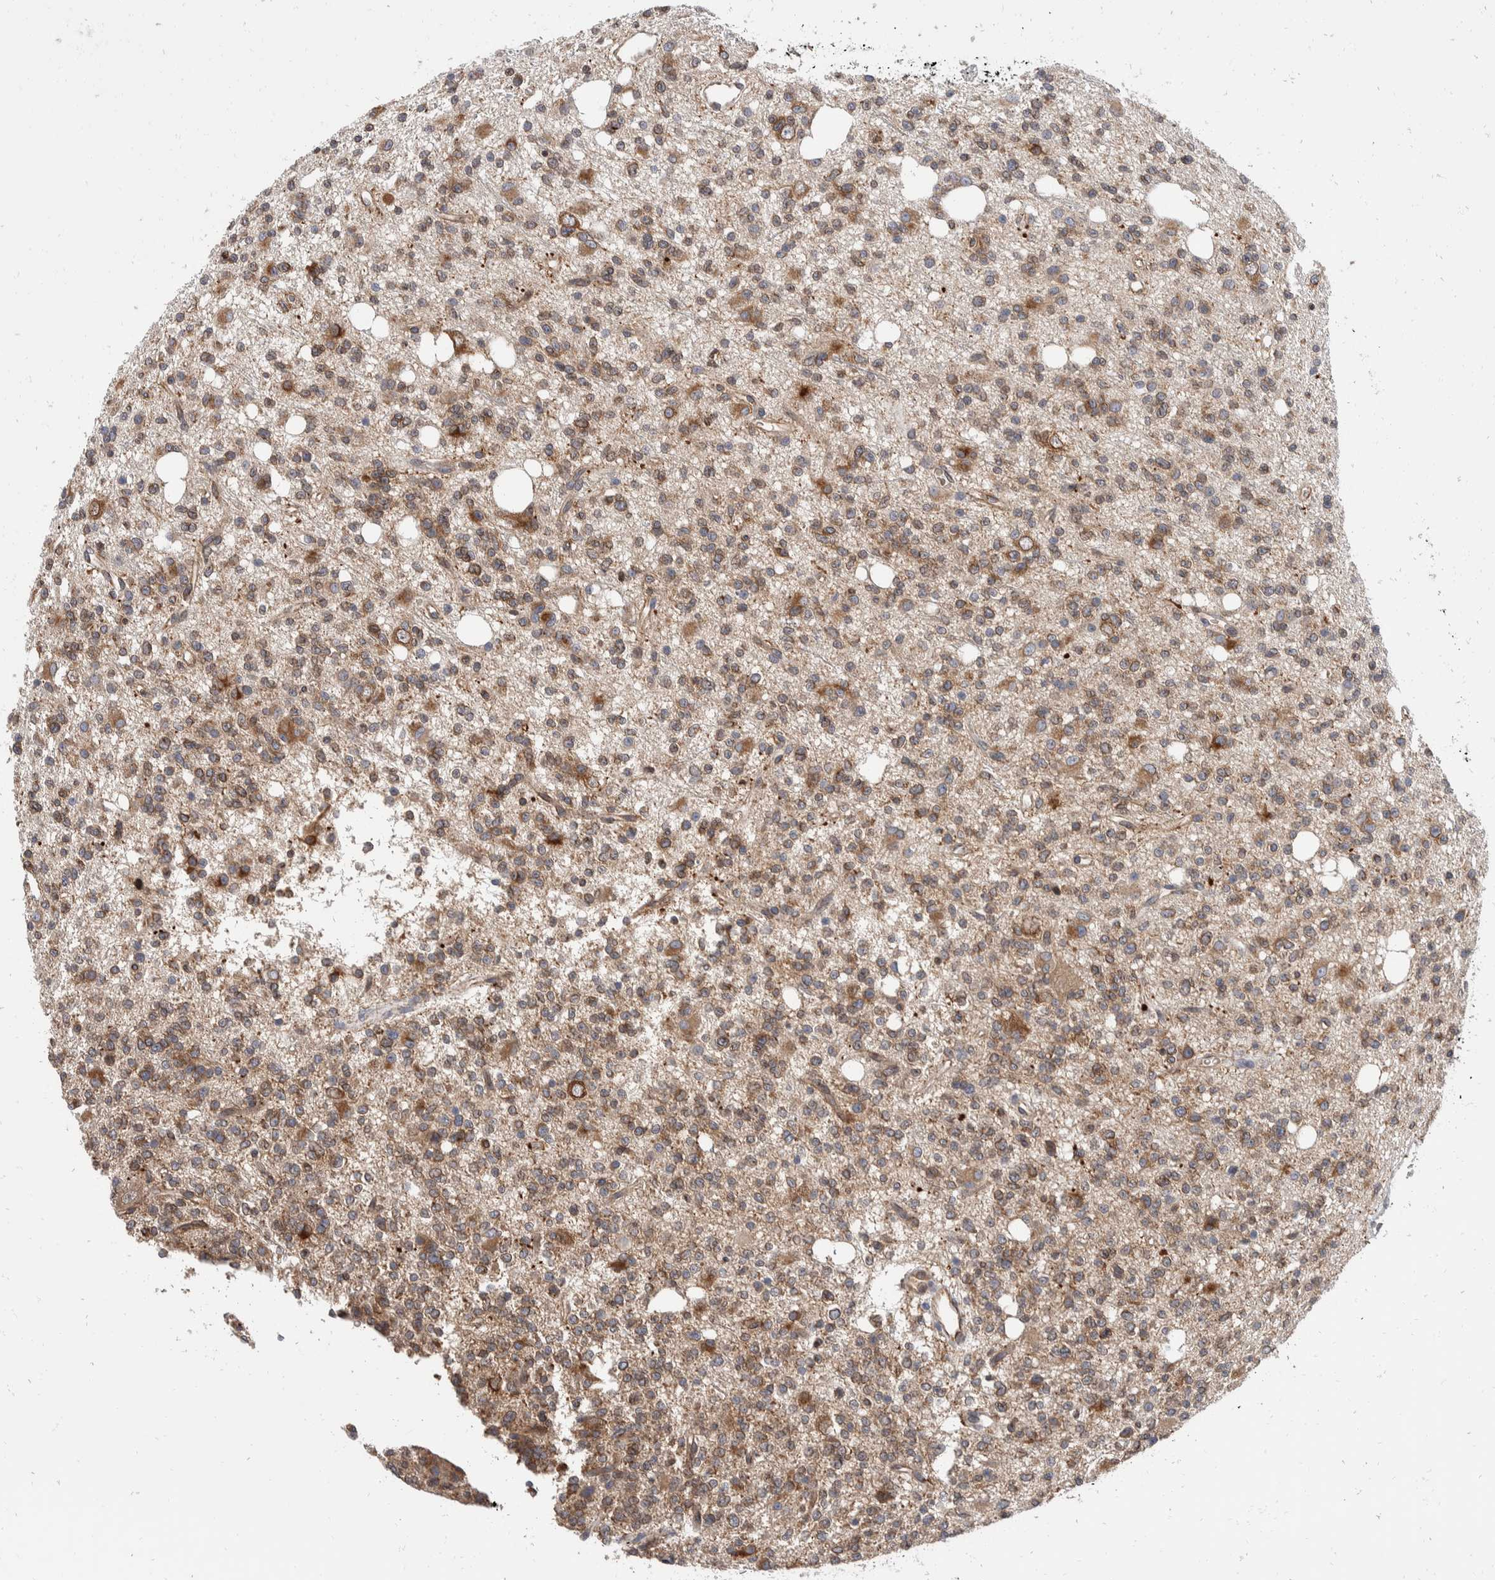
{"staining": {"intensity": "moderate", "quantity": ">75%", "location": "cytoplasmic/membranous"}, "tissue": "glioma", "cell_type": "Tumor cells", "image_type": "cancer", "snomed": [{"axis": "morphology", "description": "Glioma, malignant, High grade"}, {"axis": "topography", "description": "Brain"}], "caption": "A medium amount of moderate cytoplasmic/membranous expression is identified in about >75% of tumor cells in malignant glioma (high-grade) tissue.", "gene": "TMEM245", "patient": {"sex": "female", "age": 62}}